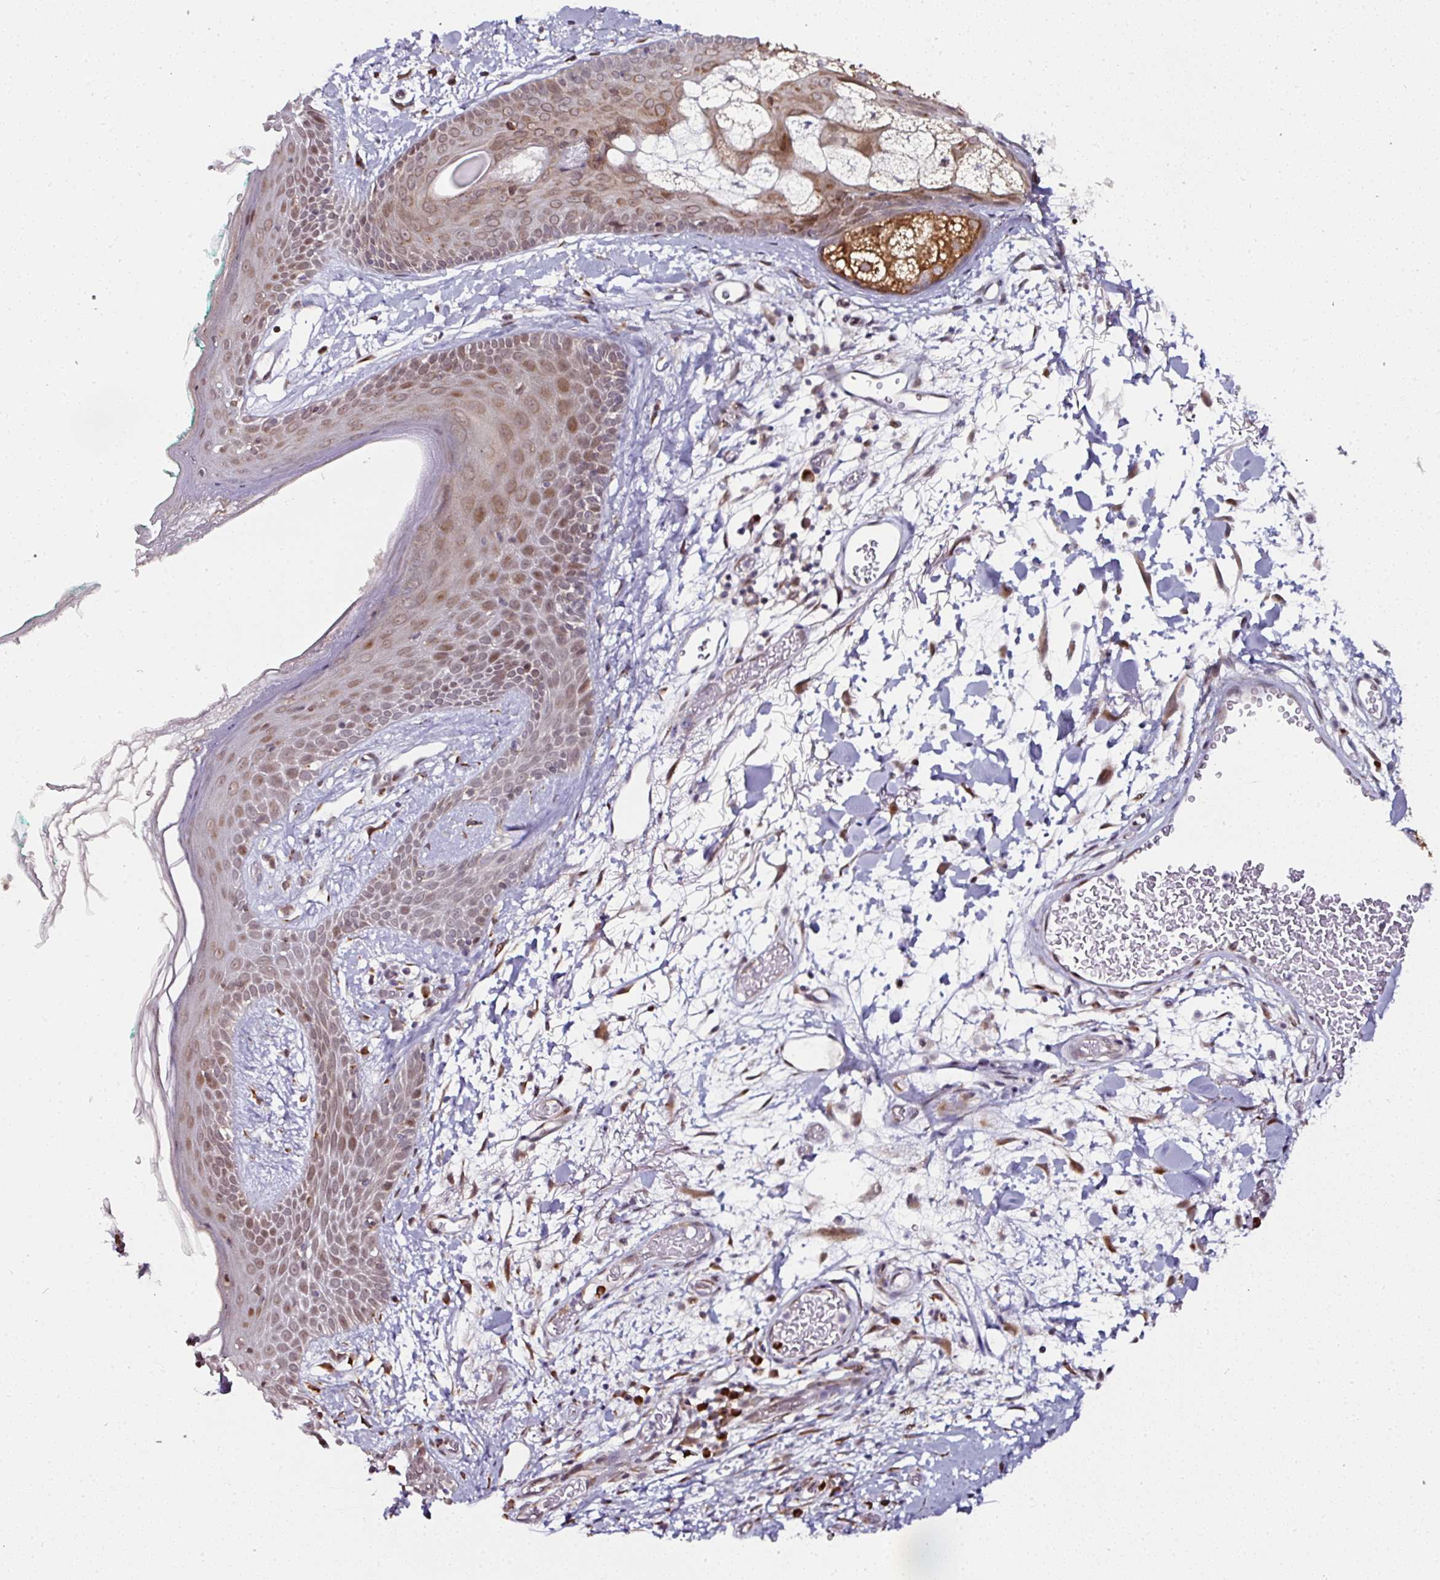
{"staining": {"intensity": "moderate", "quantity": ">75%", "location": "cytoplasmic/membranous,nuclear"}, "tissue": "skin", "cell_type": "Fibroblasts", "image_type": "normal", "snomed": [{"axis": "morphology", "description": "Normal tissue, NOS"}, {"axis": "topography", "description": "Skin"}], "caption": "Immunohistochemistry (IHC) (DAB) staining of benign human skin displays moderate cytoplasmic/membranous,nuclear protein positivity in approximately >75% of fibroblasts. The protein of interest is stained brown, and the nuclei are stained in blue (DAB IHC with brightfield microscopy, high magnification).", "gene": "APOLD1", "patient": {"sex": "male", "age": 79}}